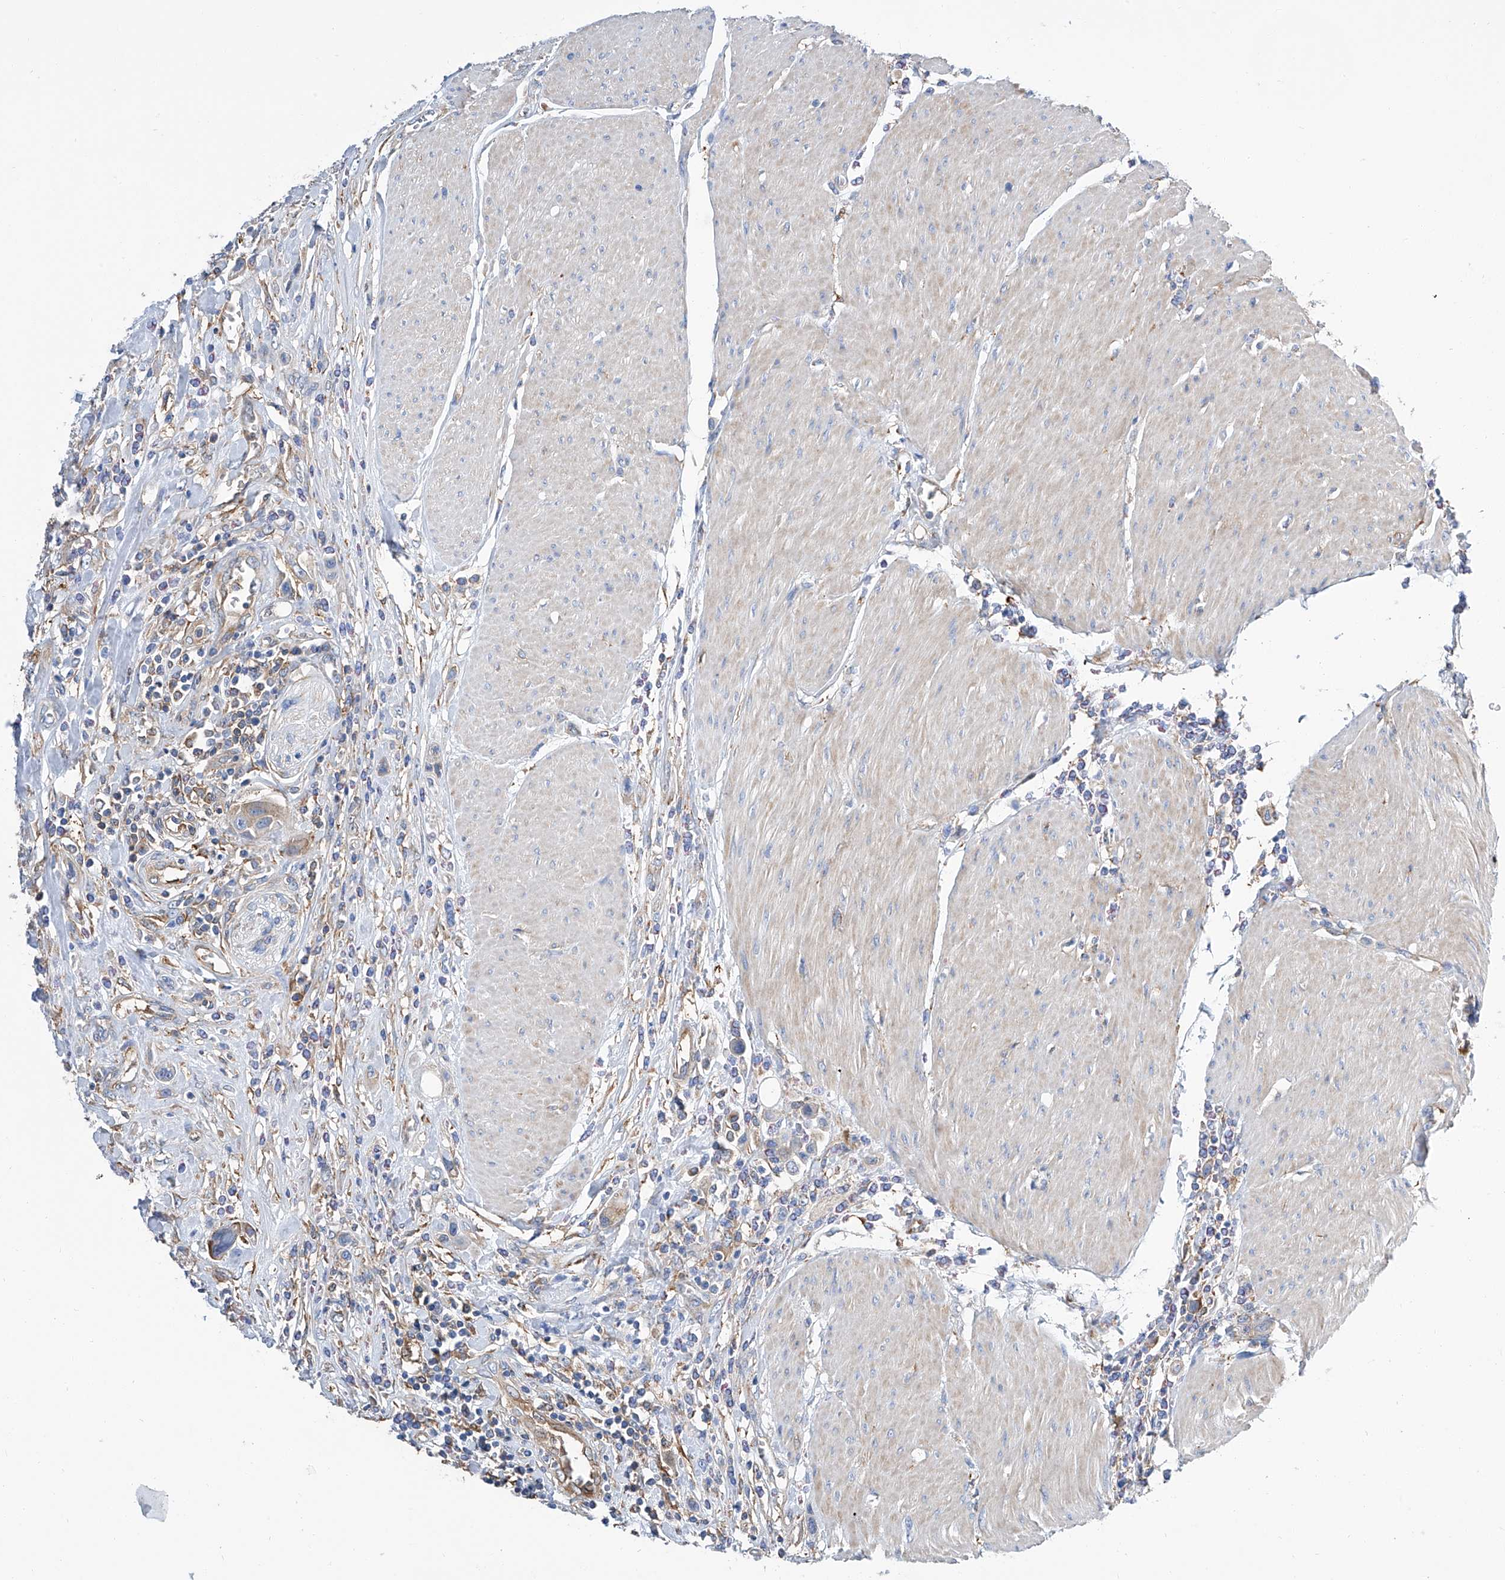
{"staining": {"intensity": "negative", "quantity": "none", "location": "none"}, "tissue": "urothelial cancer", "cell_type": "Tumor cells", "image_type": "cancer", "snomed": [{"axis": "morphology", "description": "Urothelial carcinoma, High grade"}, {"axis": "topography", "description": "Urinary bladder"}], "caption": "Immunohistochemistry histopathology image of neoplastic tissue: urothelial carcinoma (high-grade) stained with DAB (3,3'-diaminobenzidine) exhibits no significant protein expression in tumor cells.", "gene": "GPT", "patient": {"sex": "male", "age": 50}}